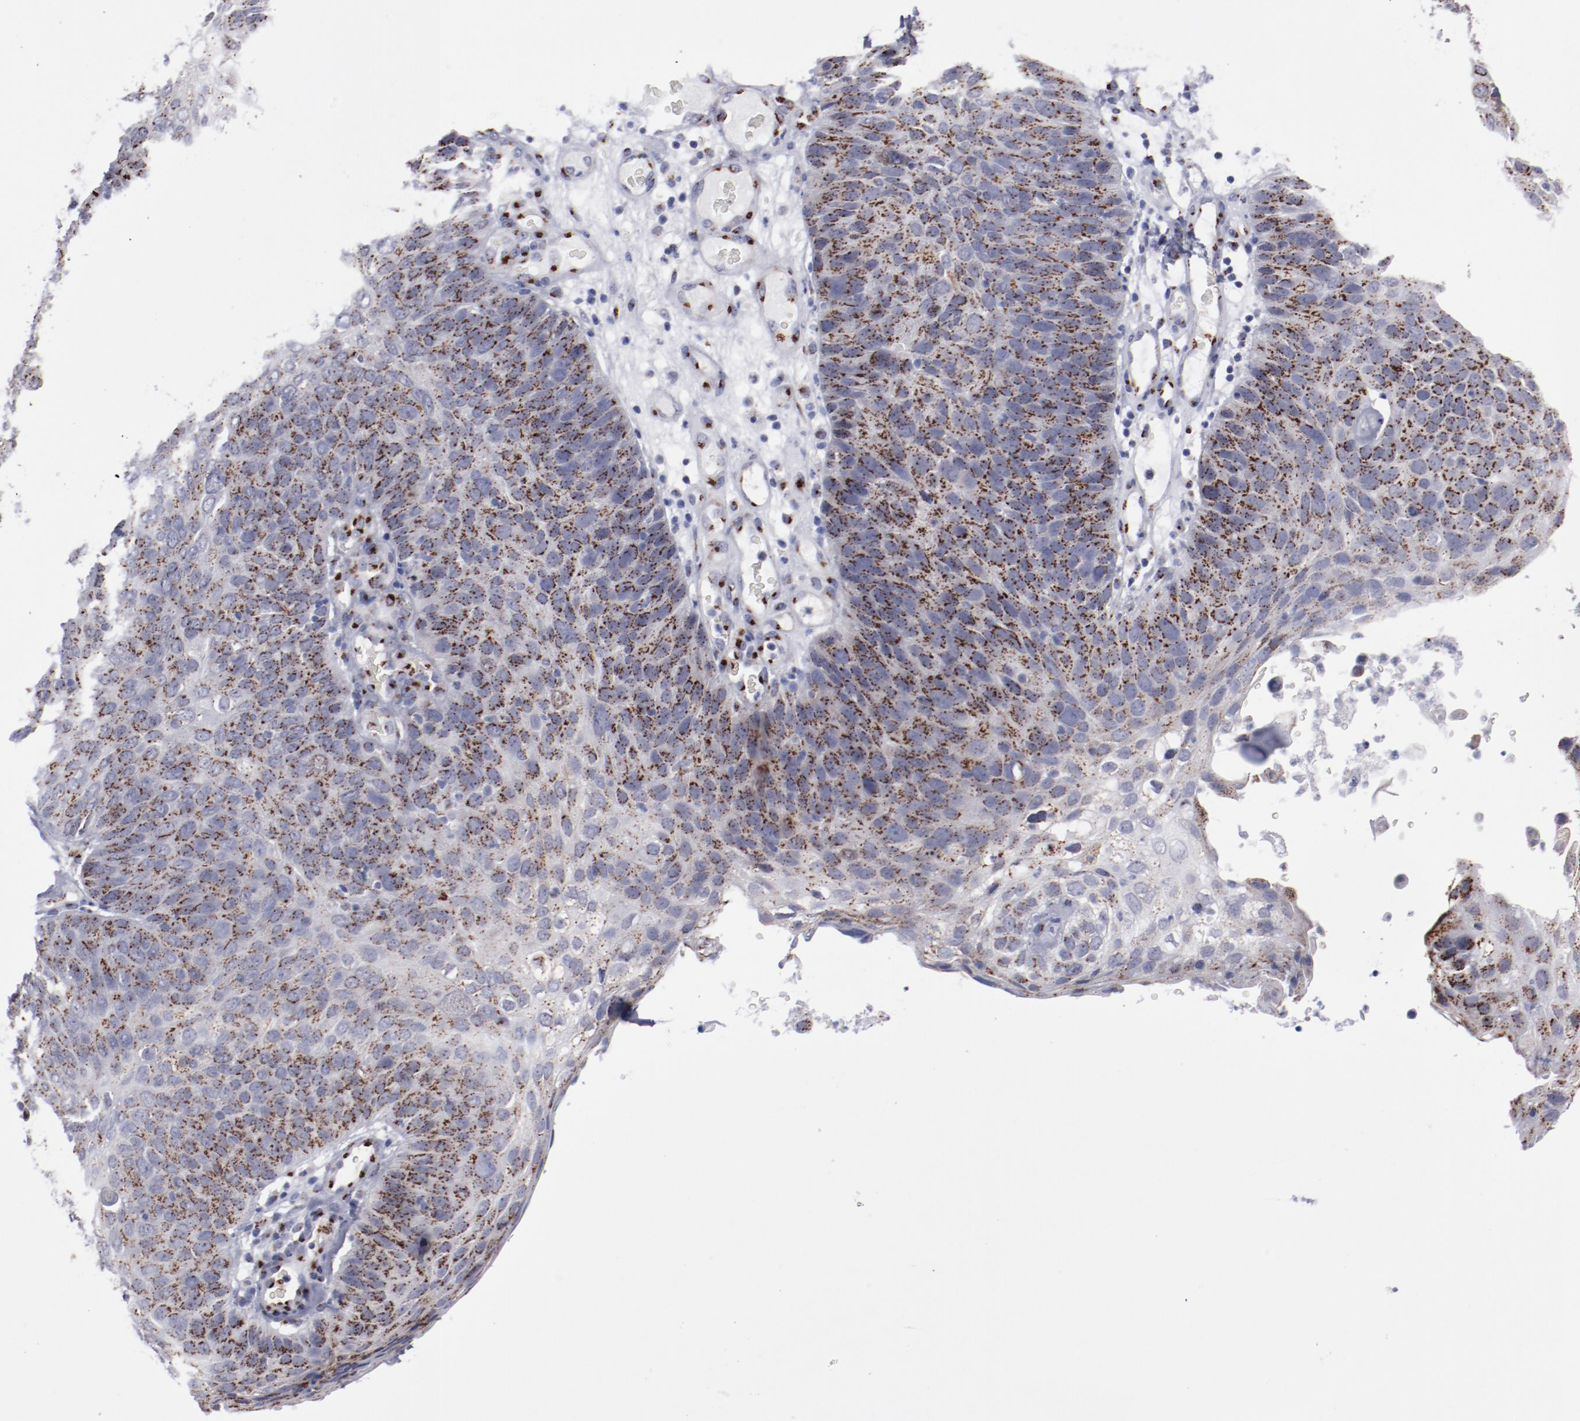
{"staining": {"intensity": "strong", "quantity": ">75%", "location": "cytoplasmic/membranous"}, "tissue": "skin cancer", "cell_type": "Tumor cells", "image_type": "cancer", "snomed": [{"axis": "morphology", "description": "Squamous cell carcinoma, NOS"}, {"axis": "topography", "description": "Skin"}], "caption": "Skin cancer (squamous cell carcinoma) stained with a protein marker demonstrates strong staining in tumor cells.", "gene": "GOLIM4", "patient": {"sex": "male", "age": 87}}